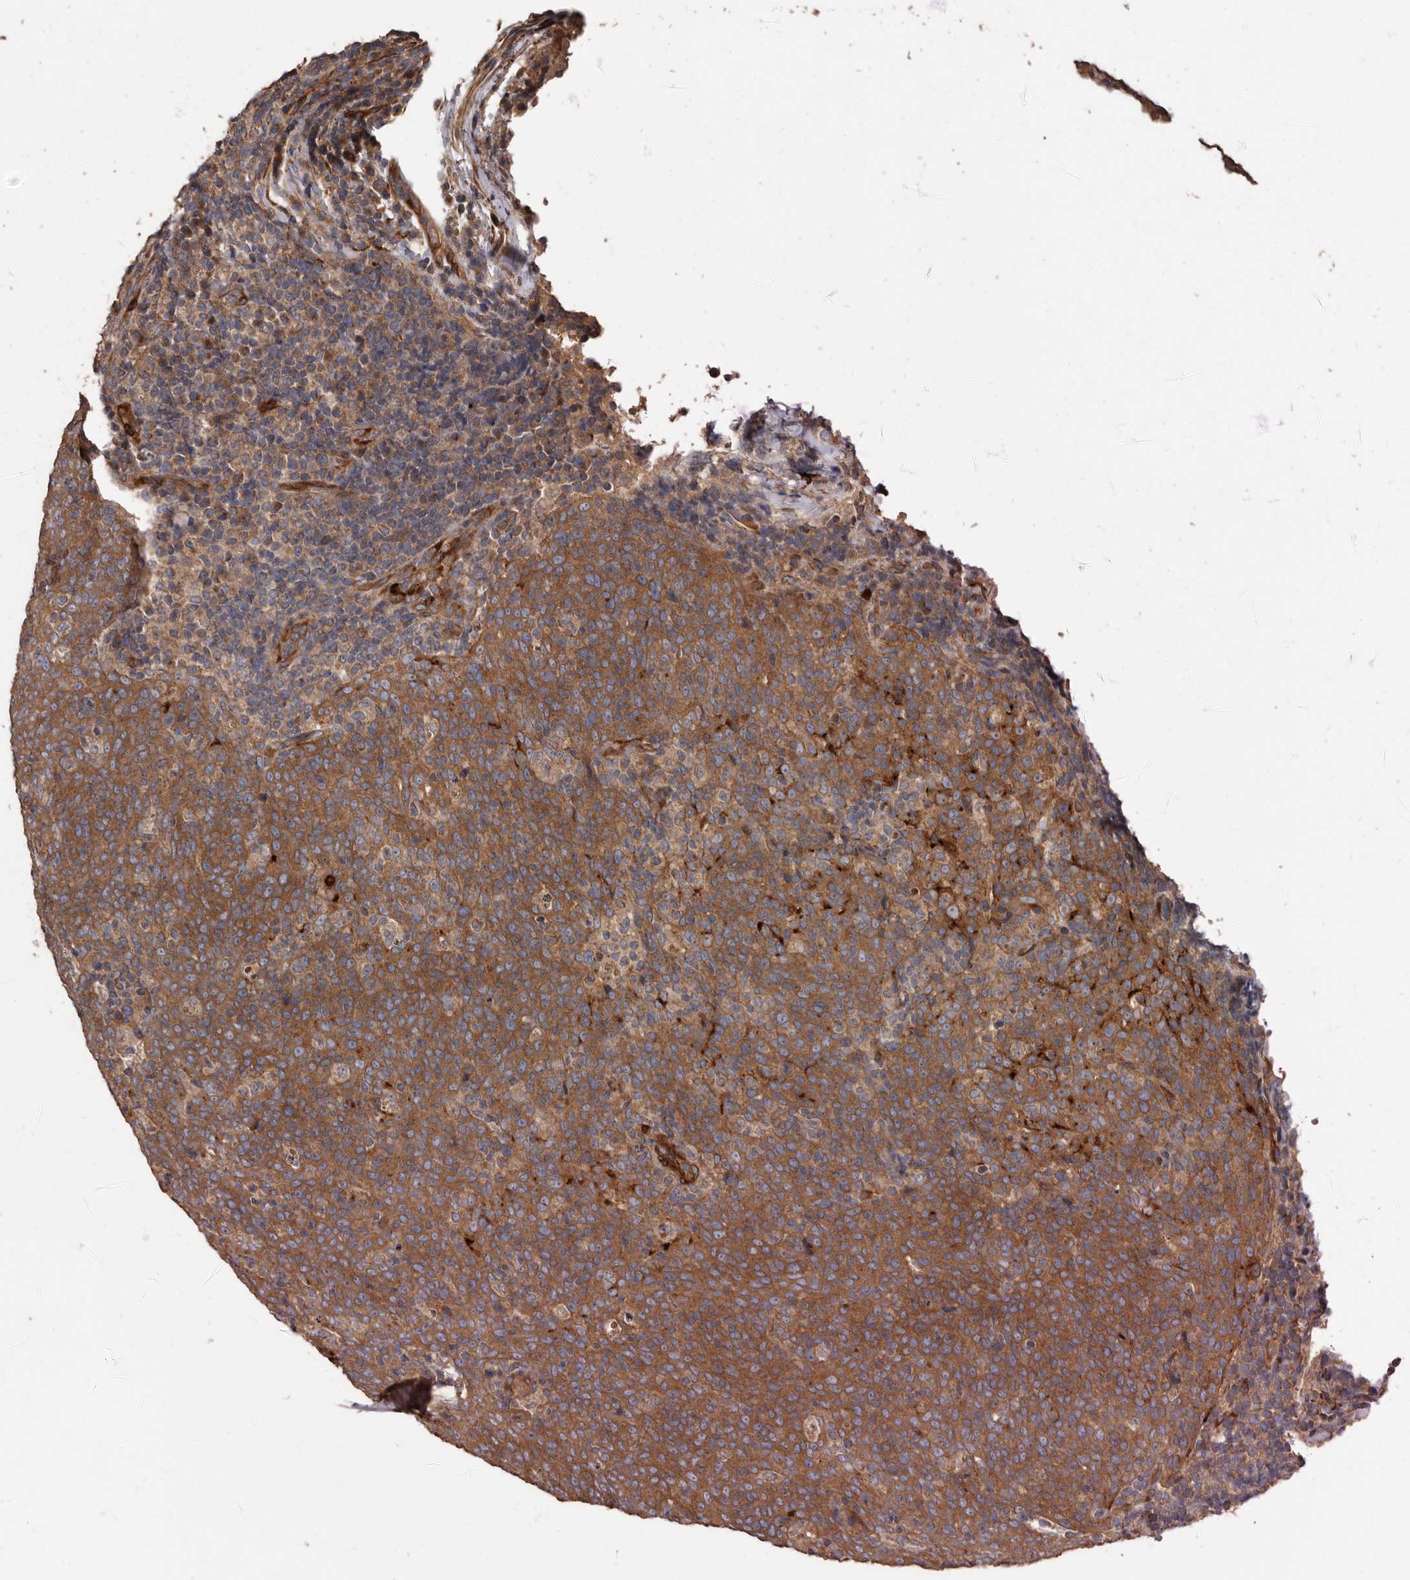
{"staining": {"intensity": "moderate", "quantity": ">75%", "location": "cytoplasmic/membranous"}, "tissue": "head and neck cancer", "cell_type": "Tumor cells", "image_type": "cancer", "snomed": [{"axis": "morphology", "description": "Squamous cell carcinoma, NOS"}, {"axis": "morphology", "description": "Squamous cell carcinoma, metastatic, NOS"}, {"axis": "topography", "description": "Lymph node"}, {"axis": "topography", "description": "Head-Neck"}], "caption": "The photomicrograph reveals immunohistochemical staining of squamous cell carcinoma (head and neck). There is moderate cytoplasmic/membranous expression is appreciated in about >75% of tumor cells. (DAB (3,3'-diaminobenzidine) IHC, brown staining for protein, blue staining for nuclei).", "gene": "ARHGEF5", "patient": {"sex": "male", "age": 62}}